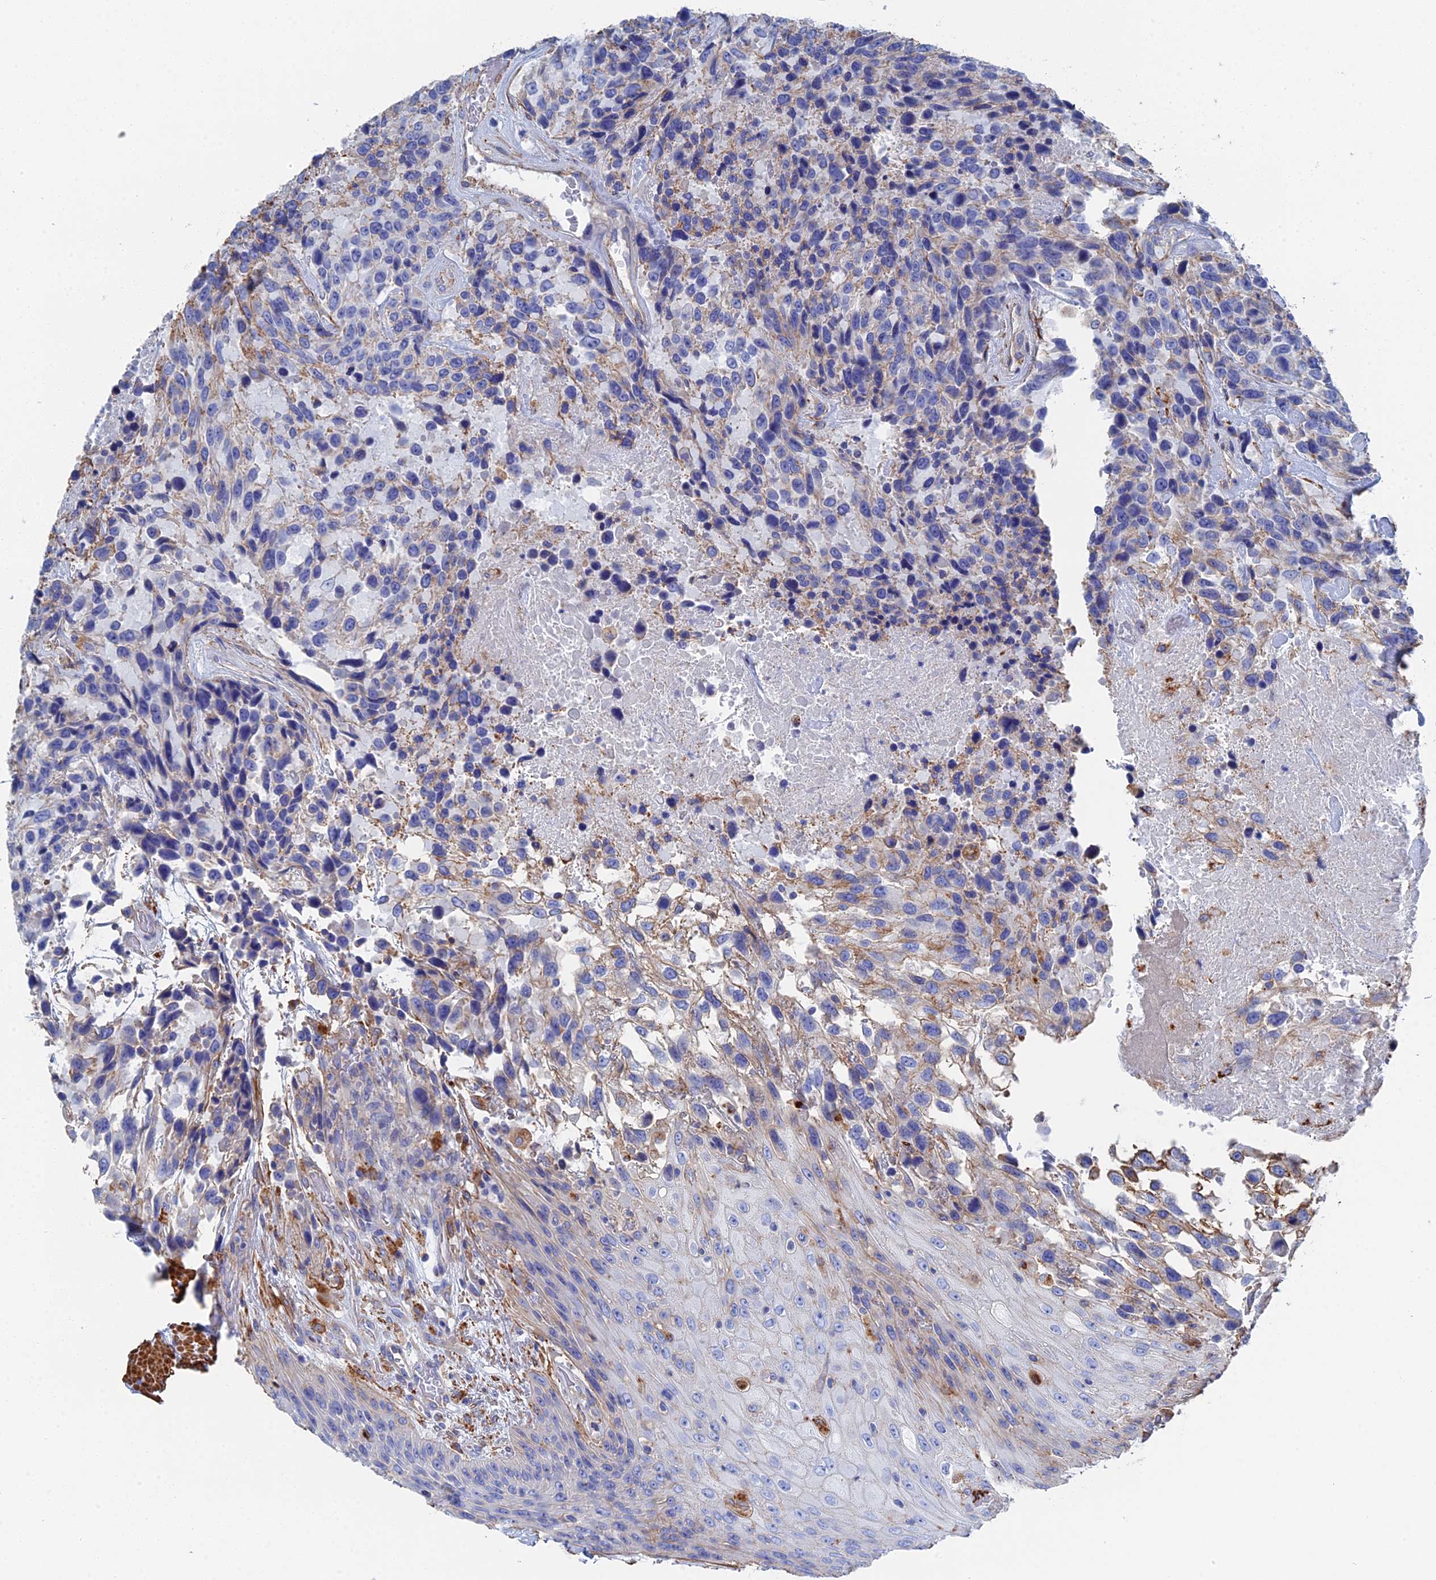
{"staining": {"intensity": "negative", "quantity": "none", "location": "none"}, "tissue": "urothelial cancer", "cell_type": "Tumor cells", "image_type": "cancer", "snomed": [{"axis": "morphology", "description": "Urothelial carcinoma, High grade"}, {"axis": "topography", "description": "Urinary bladder"}], "caption": "An immunohistochemistry (IHC) histopathology image of urothelial carcinoma (high-grade) is shown. There is no staining in tumor cells of urothelial carcinoma (high-grade). The staining is performed using DAB brown chromogen with nuclei counter-stained in using hematoxylin.", "gene": "STRA6", "patient": {"sex": "female", "age": 70}}